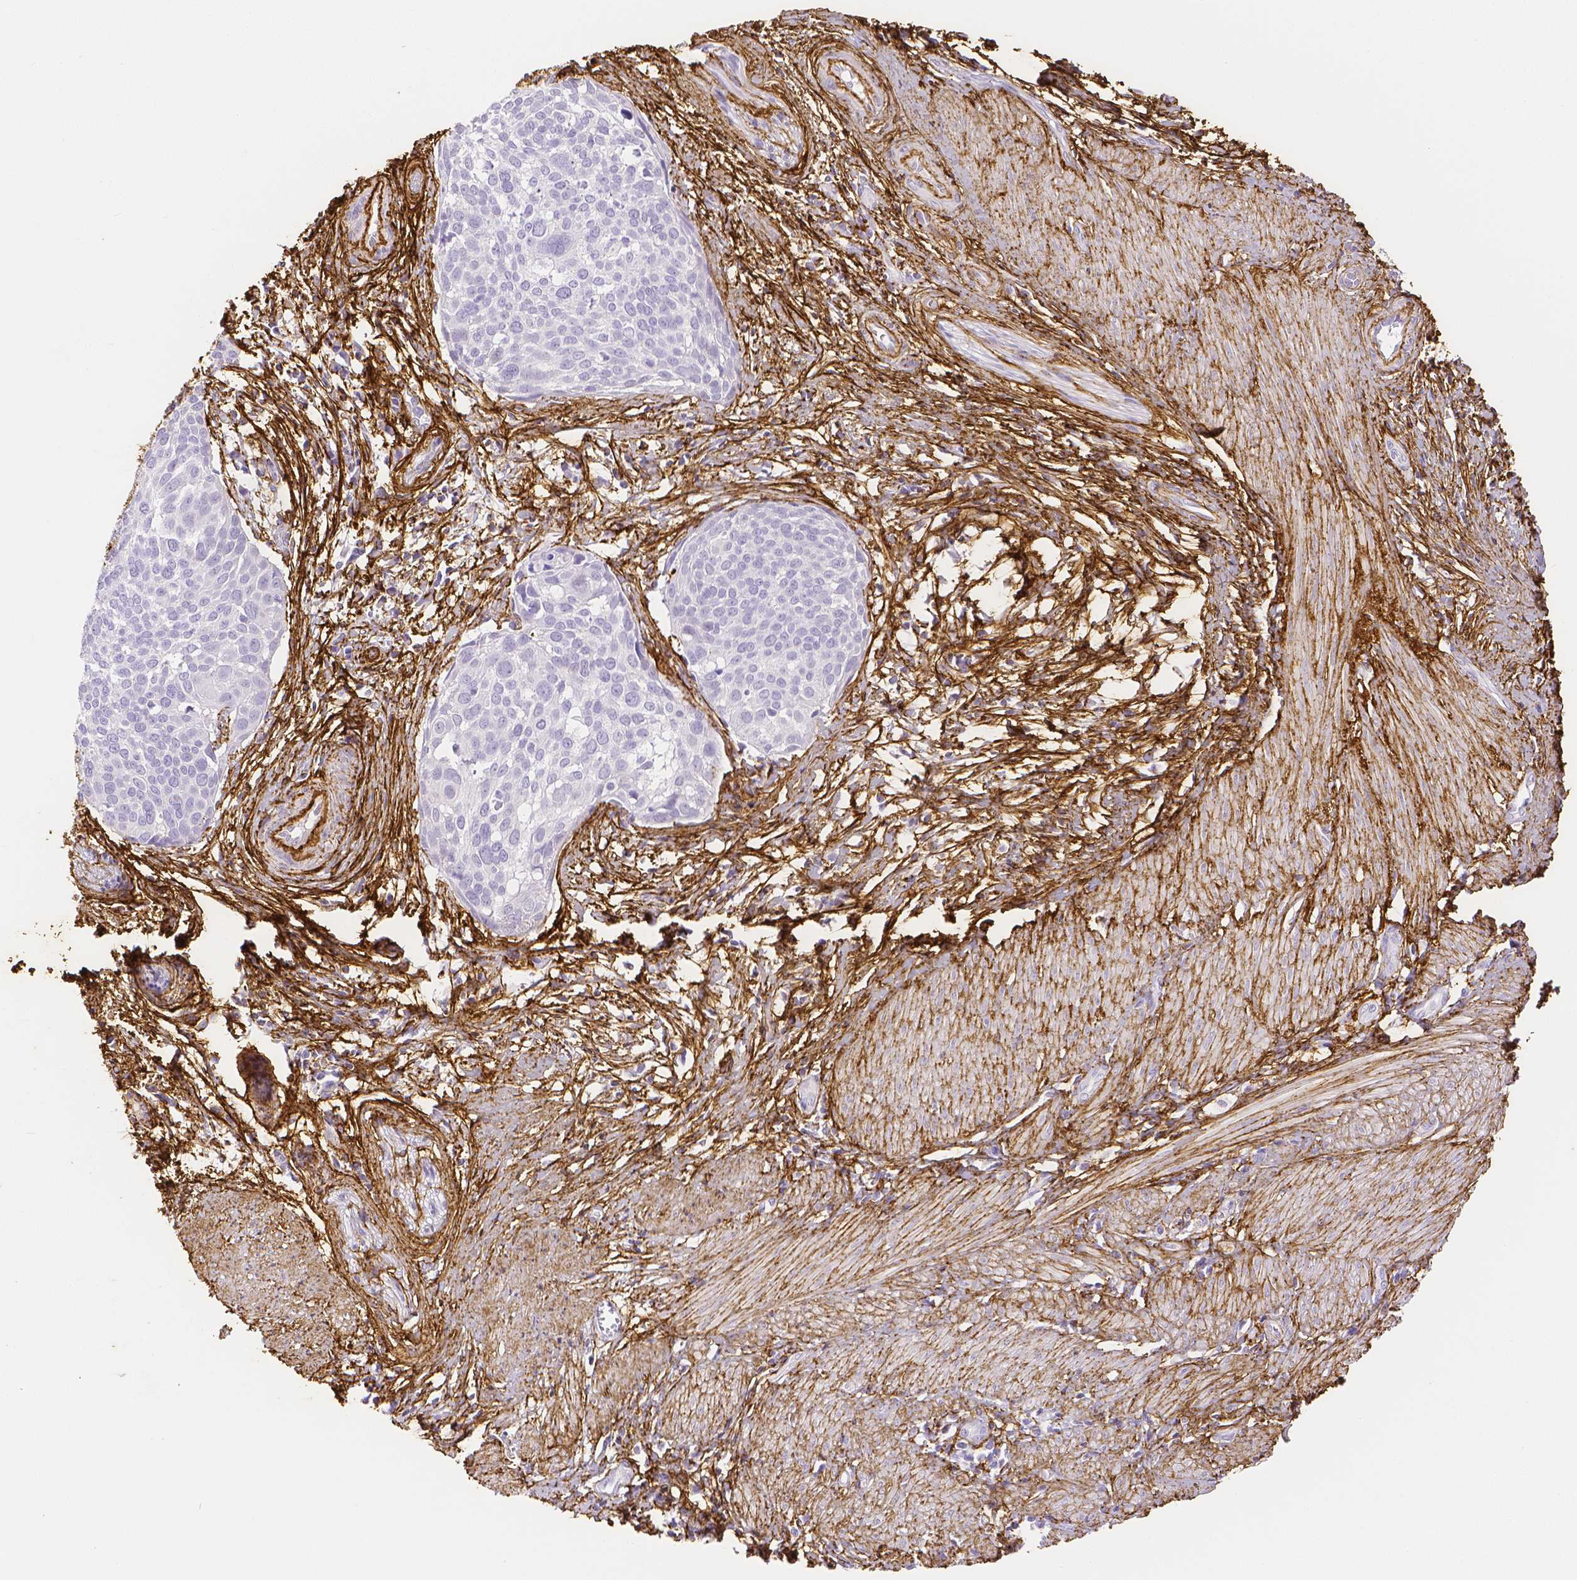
{"staining": {"intensity": "negative", "quantity": "none", "location": "none"}, "tissue": "cervical cancer", "cell_type": "Tumor cells", "image_type": "cancer", "snomed": [{"axis": "morphology", "description": "Squamous cell carcinoma, NOS"}, {"axis": "topography", "description": "Cervix"}], "caption": "High magnification brightfield microscopy of cervical cancer (squamous cell carcinoma) stained with DAB (brown) and counterstained with hematoxylin (blue): tumor cells show no significant positivity.", "gene": "FBN1", "patient": {"sex": "female", "age": 39}}